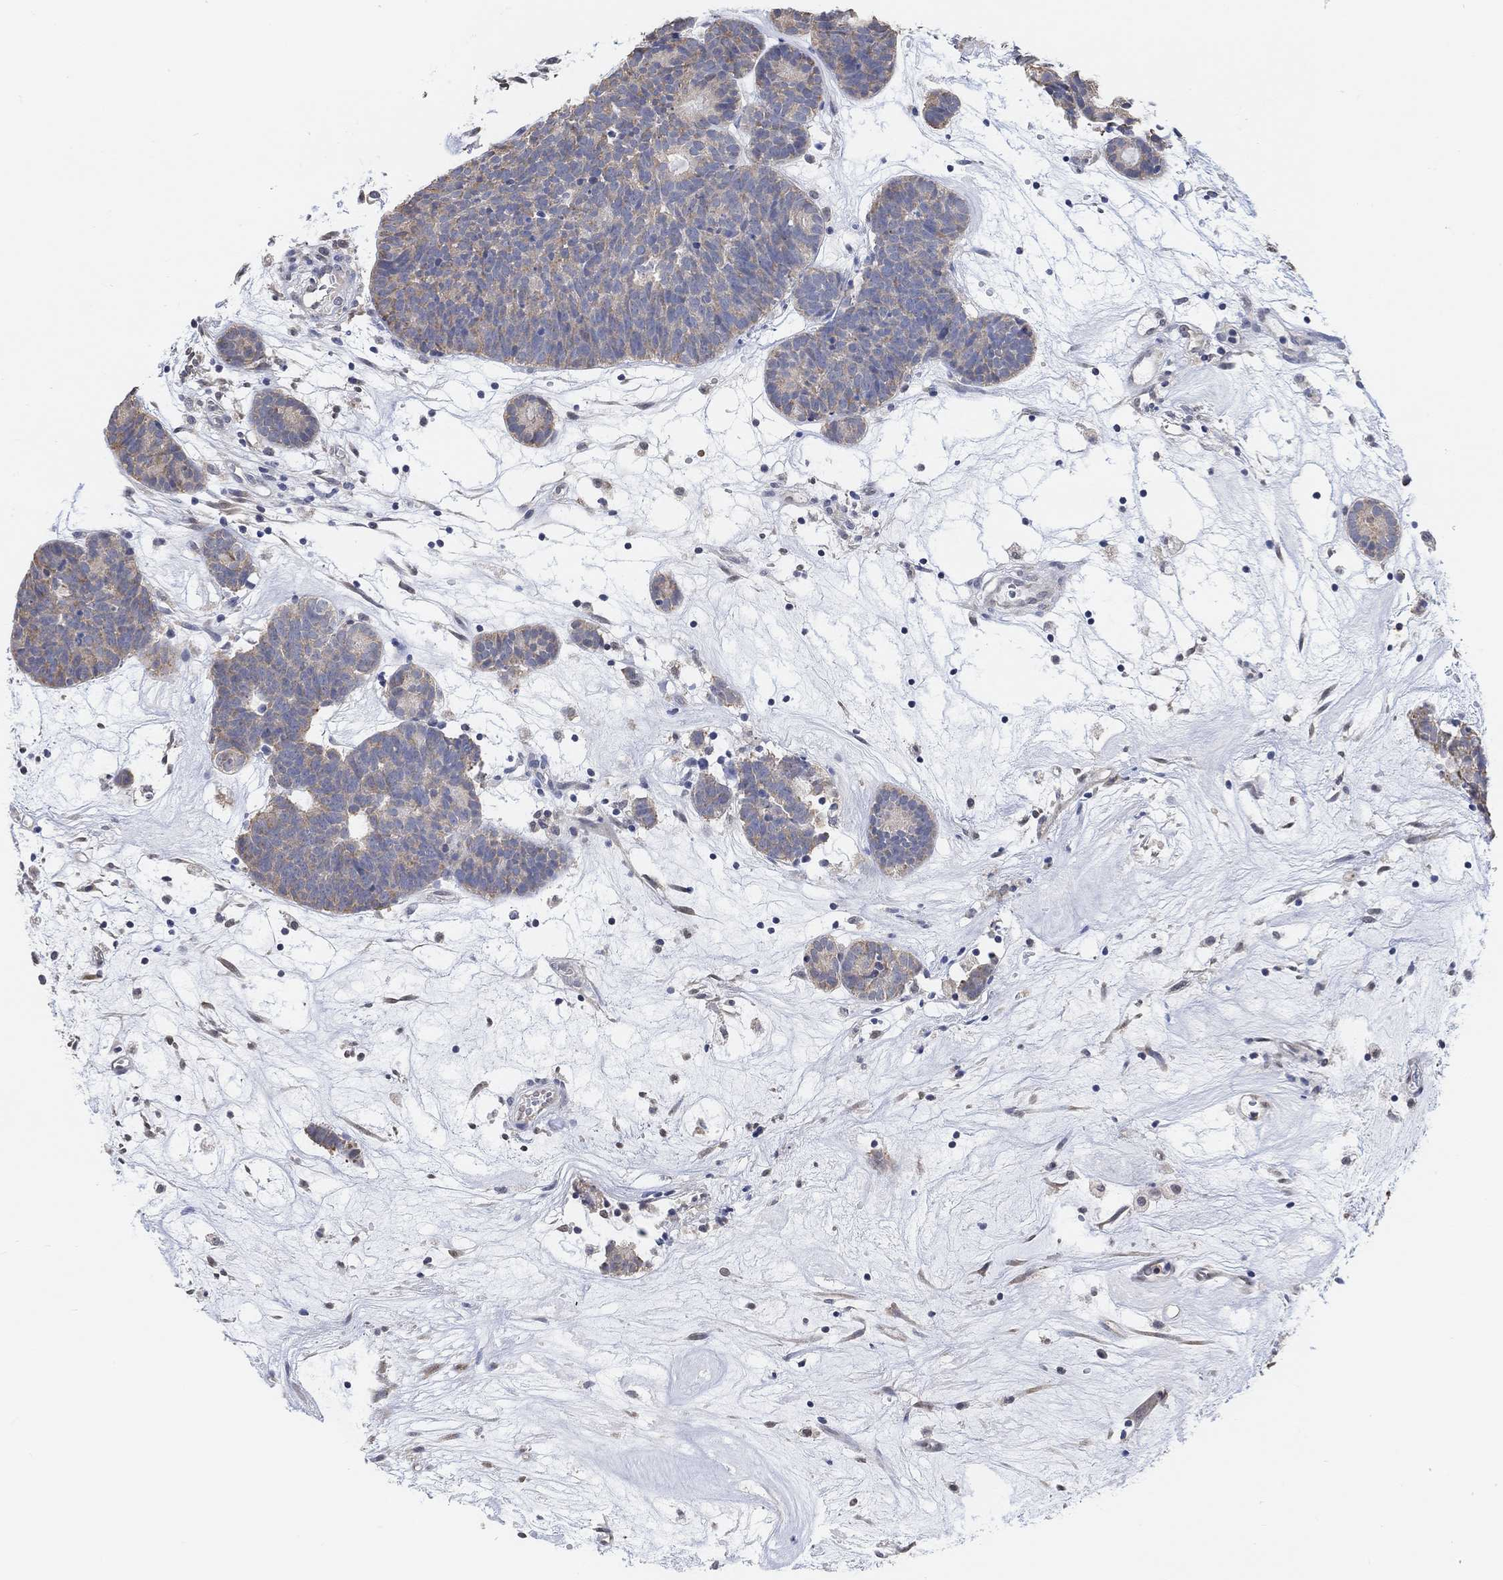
{"staining": {"intensity": "negative", "quantity": "none", "location": "none"}, "tissue": "head and neck cancer", "cell_type": "Tumor cells", "image_type": "cancer", "snomed": [{"axis": "morphology", "description": "Adenocarcinoma, NOS"}, {"axis": "topography", "description": "Head-Neck"}], "caption": "This histopathology image is of head and neck adenocarcinoma stained with immunohistochemistry (IHC) to label a protein in brown with the nuclei are counter-stained blue. There is no expression in tumor cells.", "gene": "MUC1", "patient": {"sex": "female", "age": 81}}